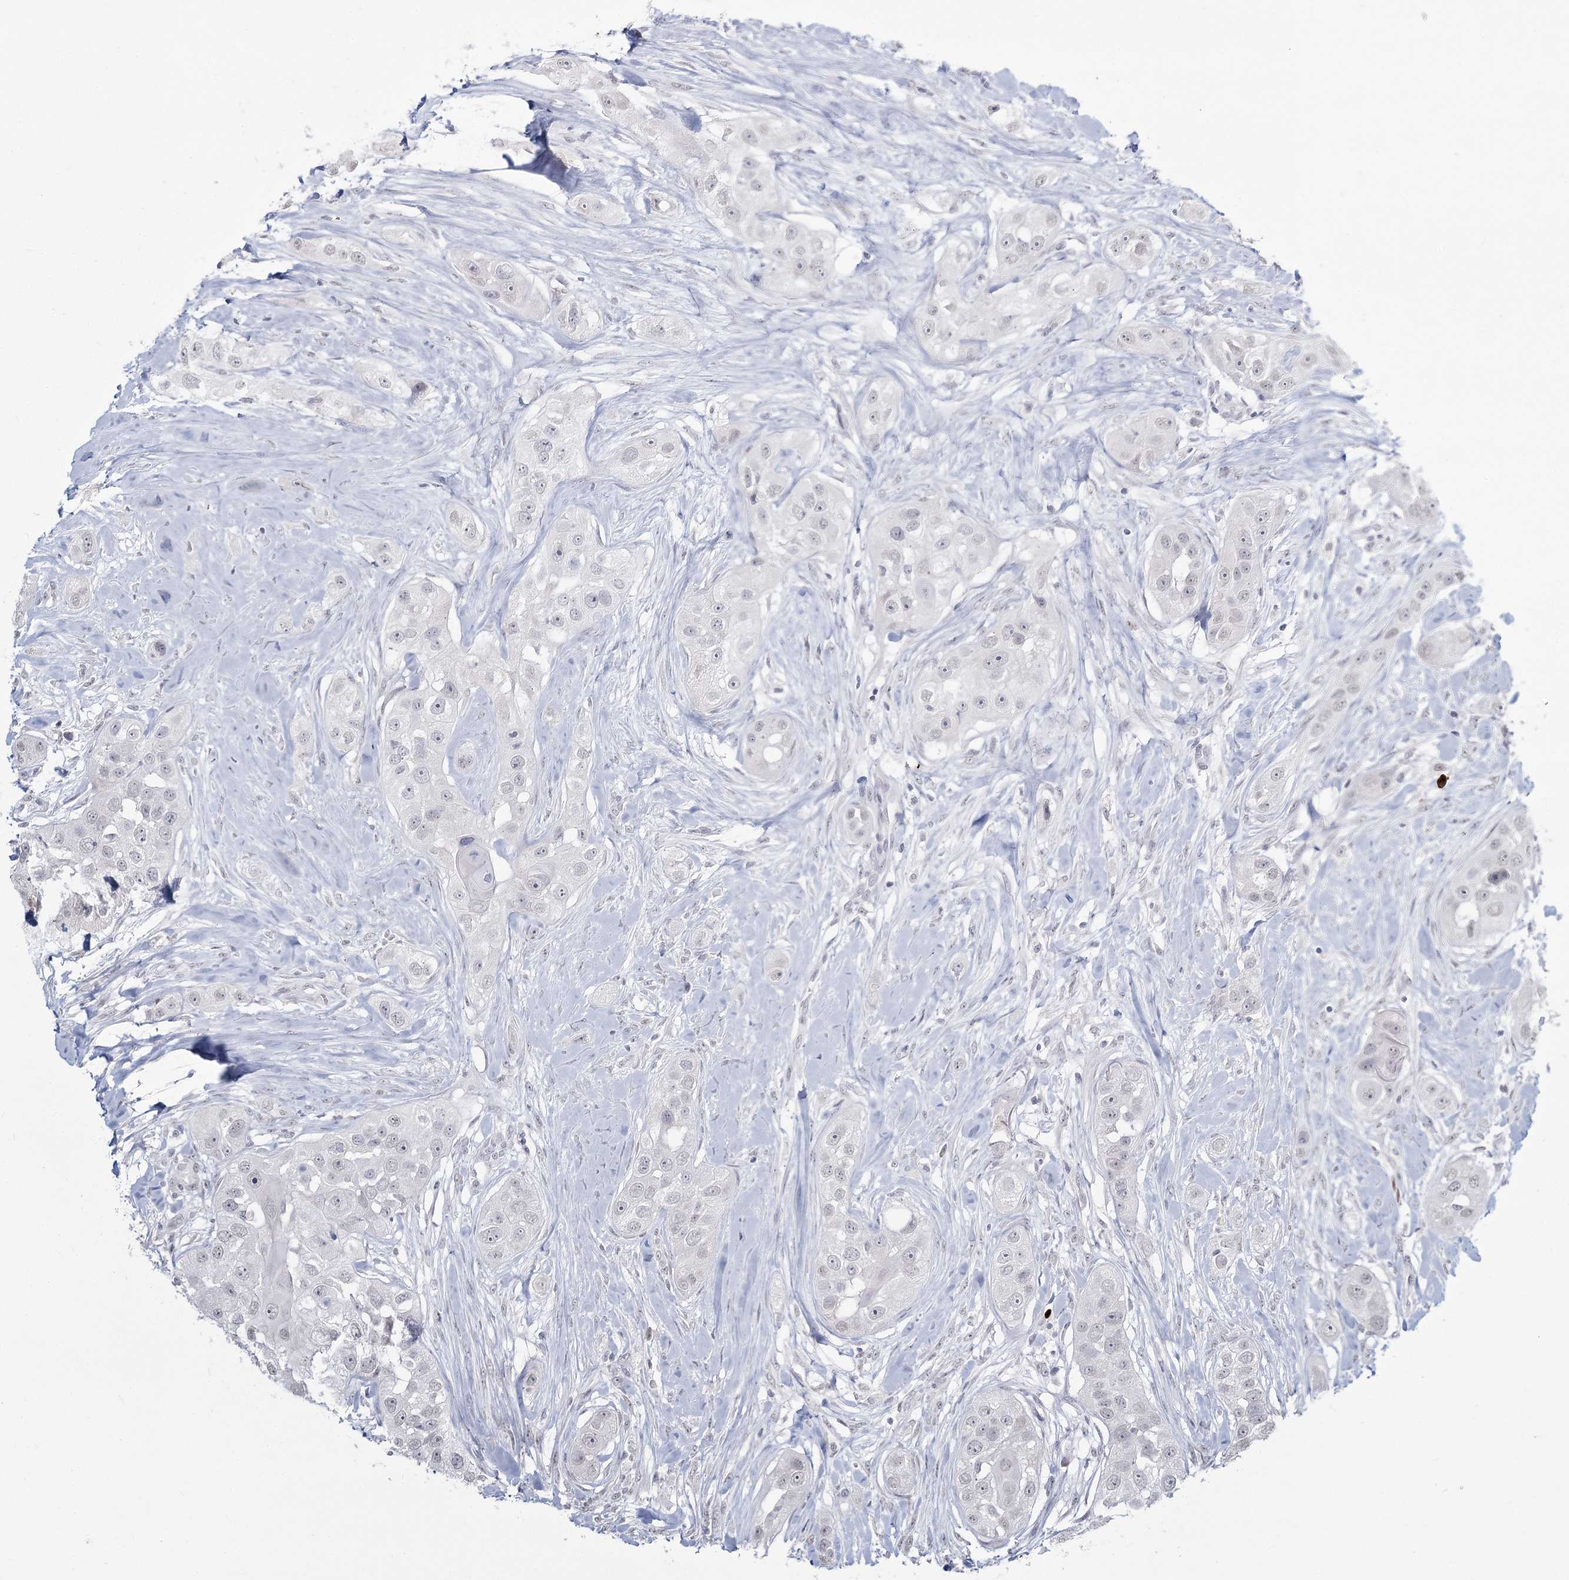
{"staining": {"intensity": "negative", "quantity": "none", "location": "none"}, "tissue": "head and neck cancer", "cell_type": "Tumor cells", "image_type": "cancer", "snomed": [{"axis": "morphology", "description": "Normal tissue, NOS"}, {"axis": "morphology", "description": "Squamous cell carcinoma, NOS"}, {"axis": "topography", "description": "Skeletal muscle"}, {"axis": "topography", "description": "Head-Neck"}], "caption": "High magnification brightfield microscopy of head and neck squamous cell carcinoma stained with DAB (brown) and counterstained with hematoxylin (blue): tumor cells show no significant staining. (Brightfield microscopy of DAB (3,3'-diaminobenzidine) immunohistochemistry (IHC) at high magnification).", "gene": "LY6G5C", "patient": {"sex": "male", "age": 51}}